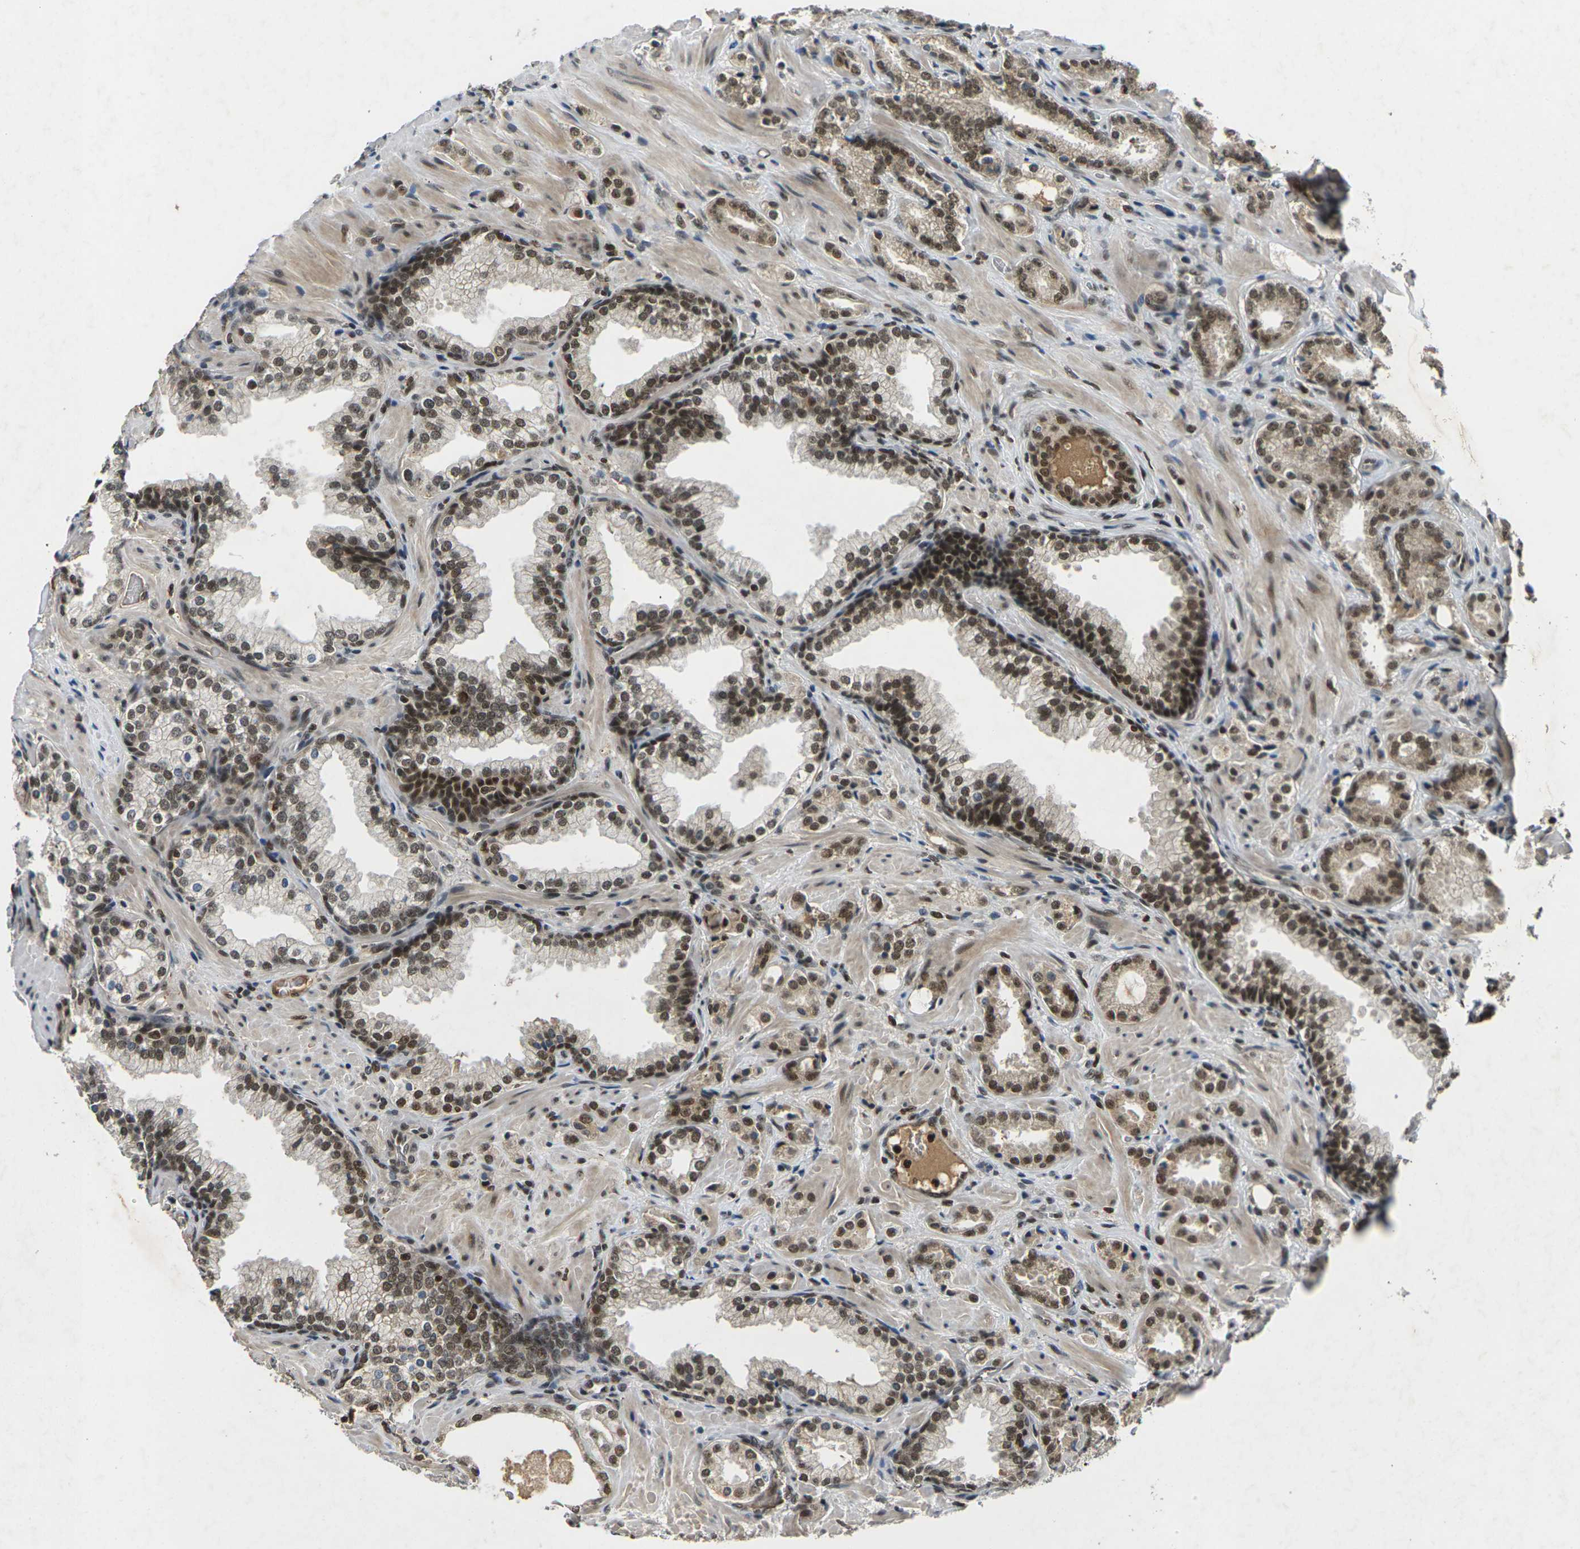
{"staining": {"intensity": "strong", "quantity": ">75%", "location": "cytoplasmic/membranous,nuclear"}, "tissue": "prostate cancer", "cell_type": "Tumor cells", "image_type": "cancer", "snomed": [{"axis": "morphology", "description": "Adenocarcinoma, High grade"}, {"axis": "topography", "description": "Prostate"}], "caption": "A brown stain labels strong cytoplasmic/membranous and nuclear positivity of a protein in prostate cancer tumor cells.", "gene": "NELFA", "patient": {"sex": "male", "age": 64}}